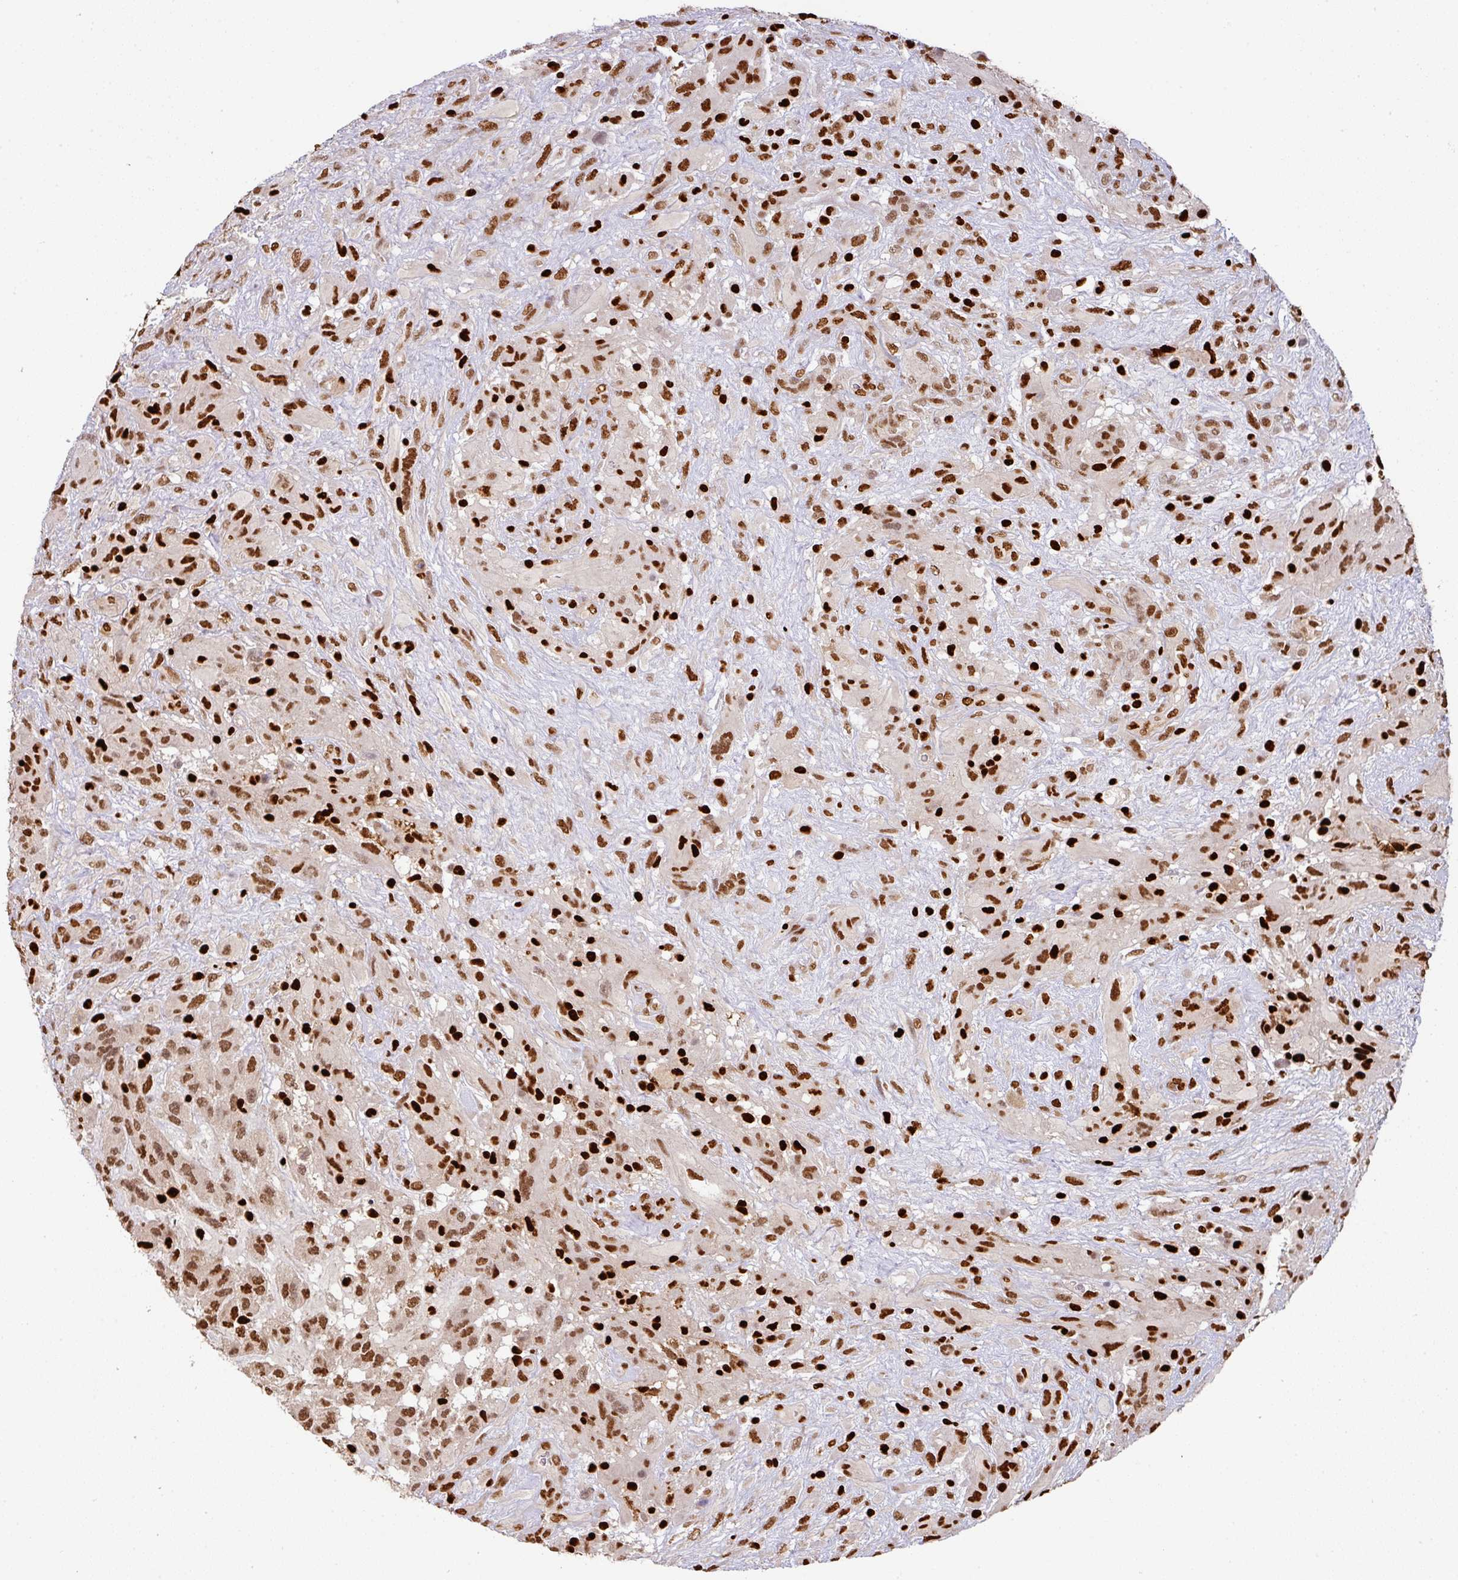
{"staining": {"intensity": "strong", "quantity": ">75%", "location": "nuclear"}, "tissue": "glioma", "cell_type": "Tumor cells", "image_type": "cancer", "snomed": [{"axis": "morphology", "description": "Glioma, malignant, High grade"}, {"axis": "topography", "description": "Brain"}], "caption": "DAB immunohistochemical staining of human glioma displays strong nuclear protein expression in approximately >75% of tumor cells. The protein of interest is stained brown, and the nuclei are stained in blue (DAB IHC with brightfield microscopy, high magnification).", "gene": "SAMHD1", "patient": {"sex": "male", "age": 61}}